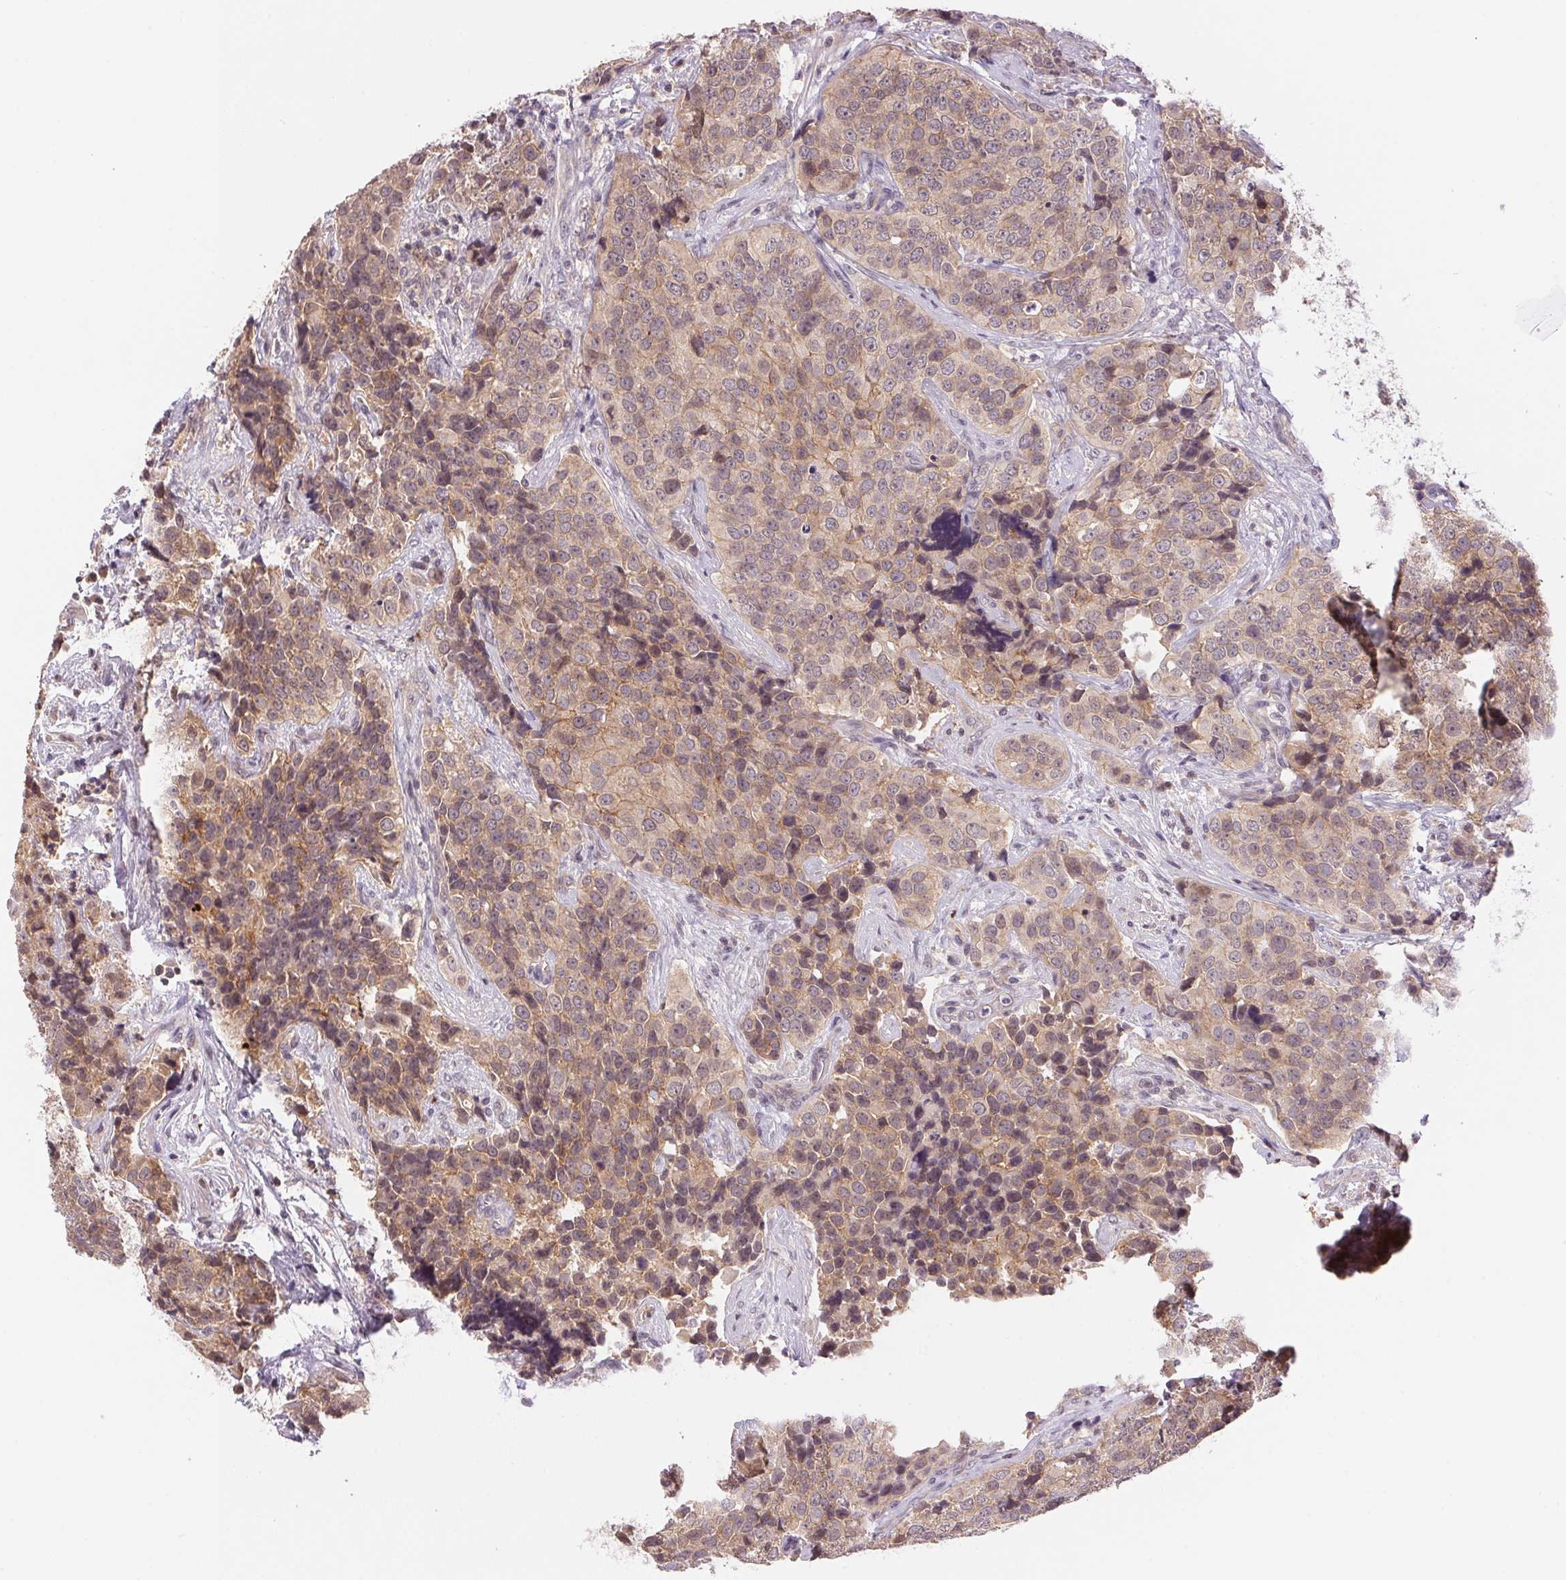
{"staining": {"intensity": "weak", "quantity": "25%-75%", "location": "cytoplasmic/membranous"}, "tissue": "urothelial cancer", "cell_type": "Tumor cells", "image_type": "cancer", "snomed": [{"axis": "morphology", "description": "Urothelial carcinoma, NOS"}, {"axis": "topography", "description": "Urinary bladder"}], "caption": "Protein positivity by IHC displays weak cytoplasmic/membranous positivity in approximately 25%-75% of tumor cells in transitional cell carcinoma.", "gene": "BNIP5", "patient": {"sex": "male", "age": 52}}